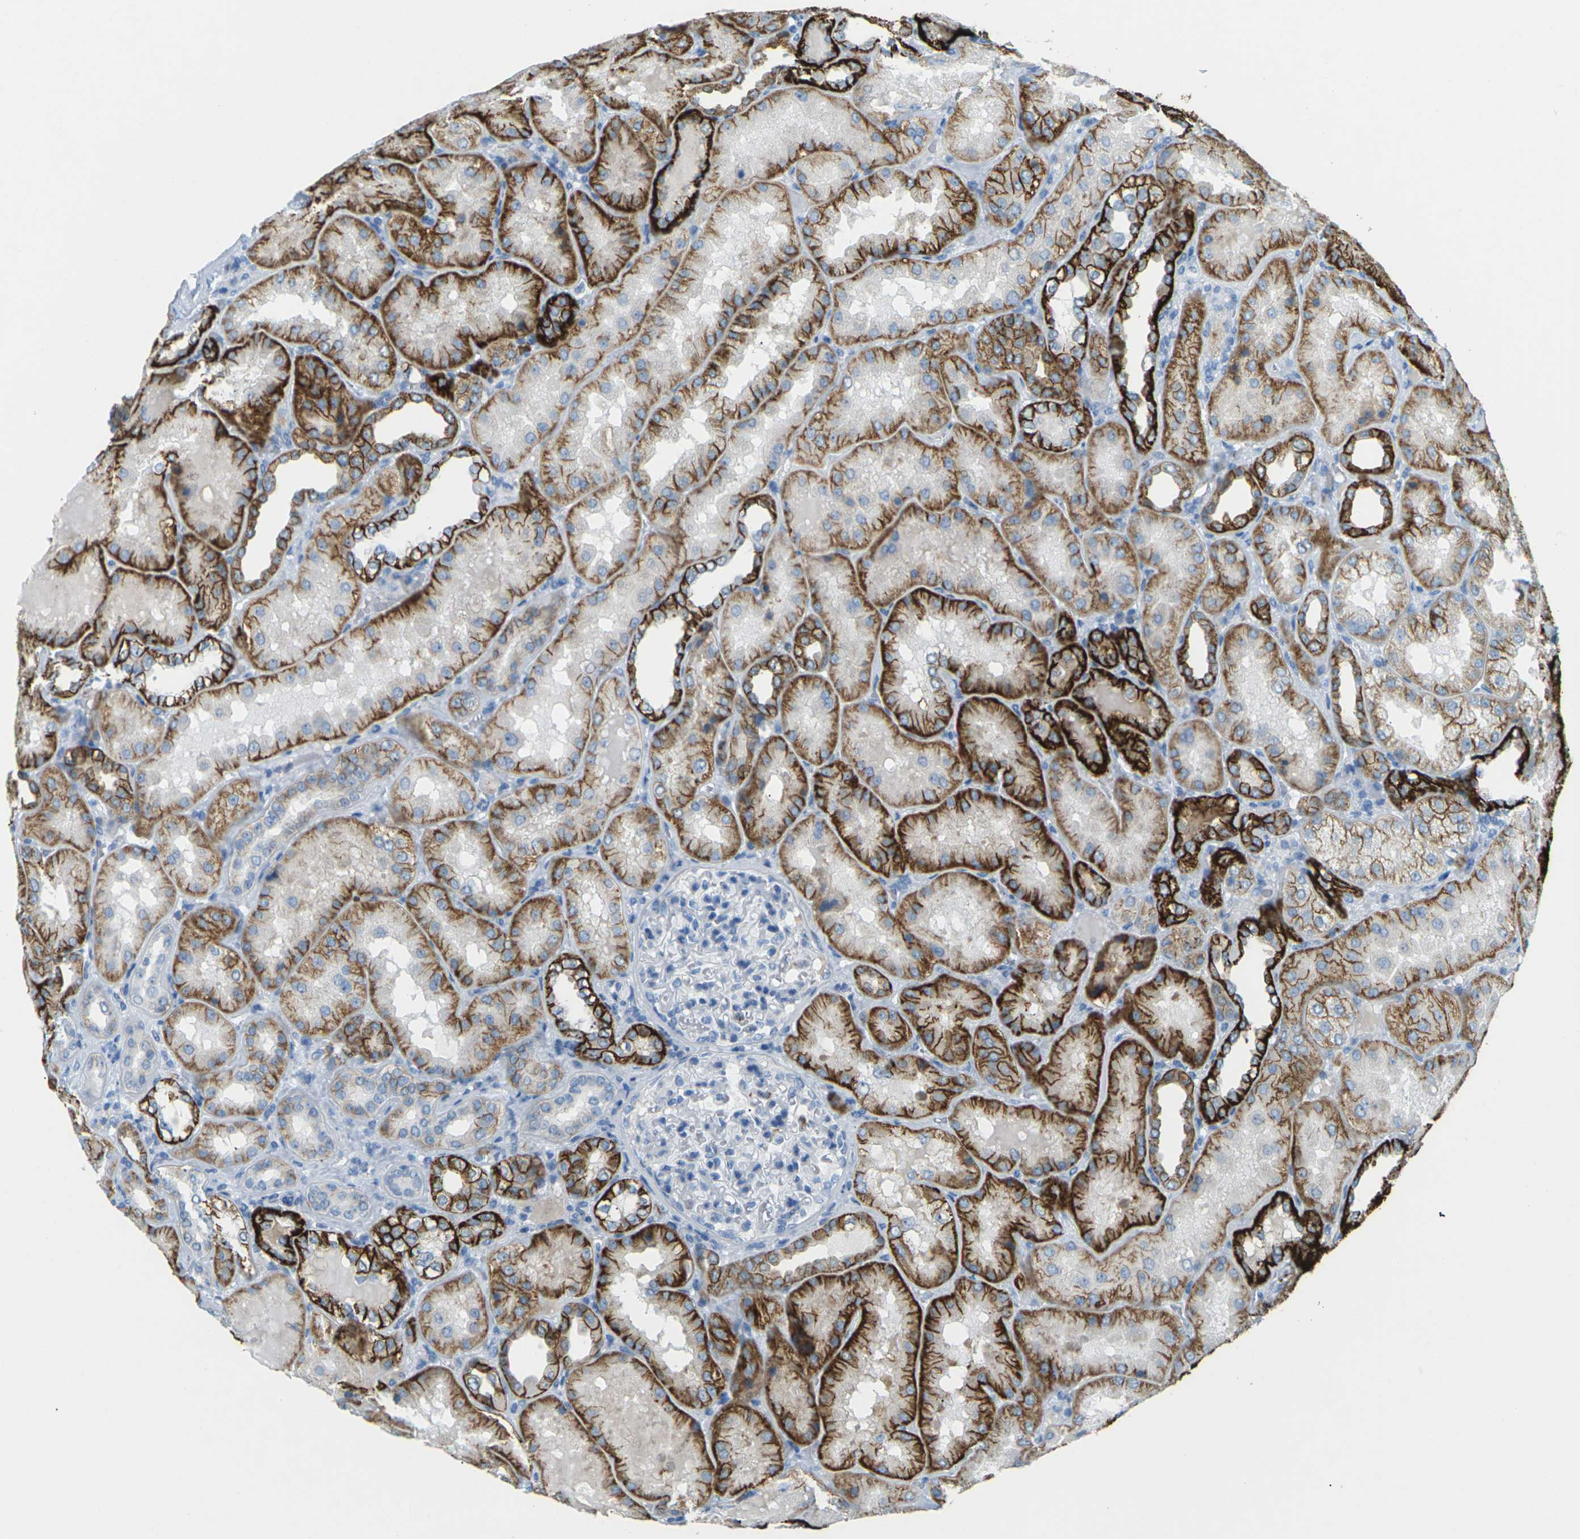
{"staining": {"intensity": "negative", "quantity": "none", "location": "none"}, "tissue": "kidney", "cell_type": "Cells in glomeruli", "image_type": "normal", "snomed": [{"axis": "morphology", "description": "Normal tissue, NOS"}, {"axis": "topography", "description": "Kidney"}], "caption": "A high-resolution photomicrograph shows immunohistochemistry (IHC) staining of normal kidney, which exhibits no significant expression in cells in glomeruli.", "gene": "CDH16", "patient": {"sex": "female", "age": 56}}